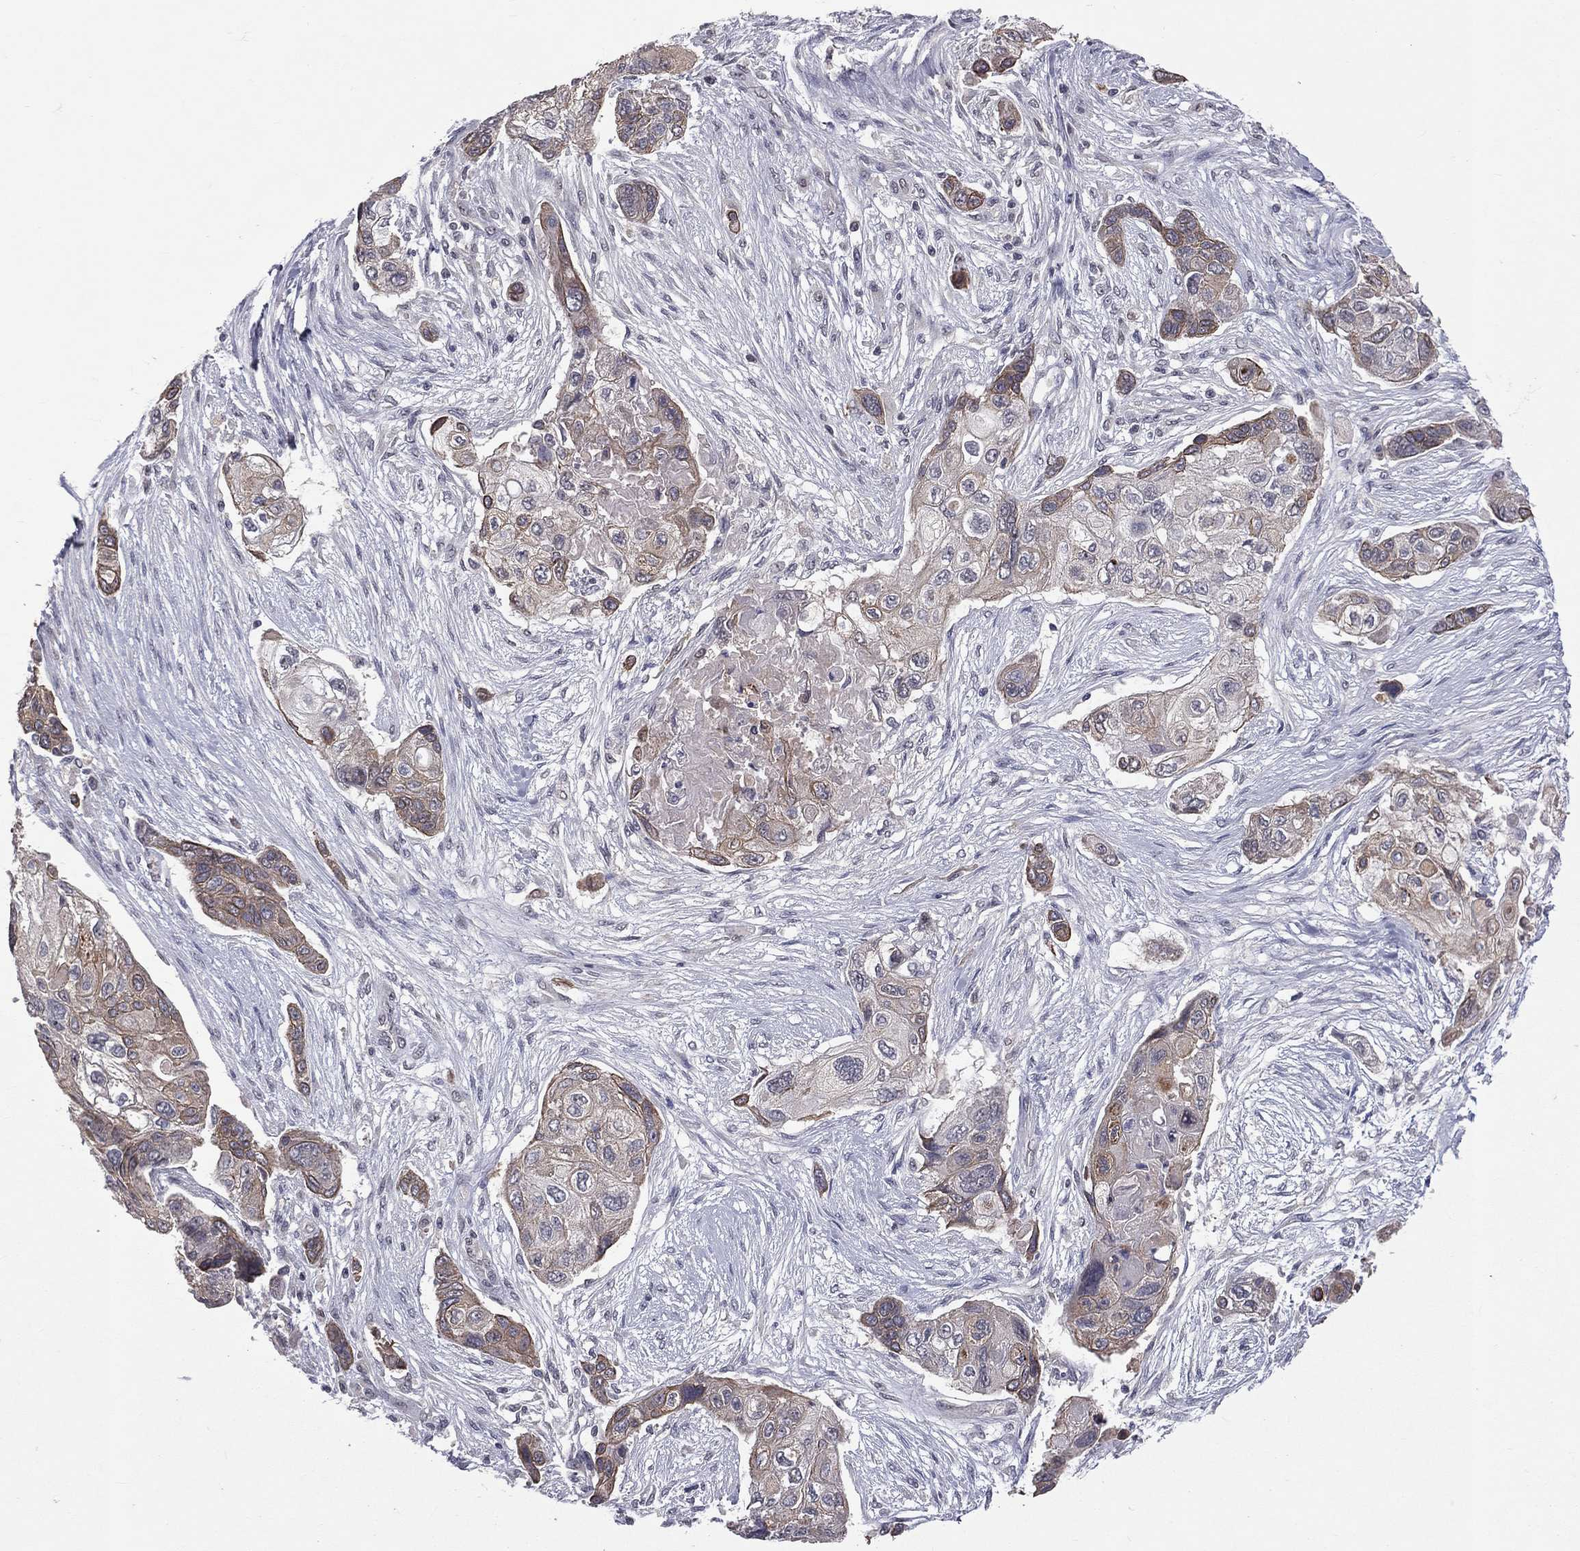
{"staining": {"intensity": "weak", "quantity": "25%-75%", "location": "cytoplasmic/membranous"}, "tissue": "lung cancer", "cell_type": "Tumor cells", "image_type": "cancer", "snomed": [{"axis": "morphology", "description": "Squamous cell carcinoma, NOS"}, {"axis": "topography", "description": "Lung"}], "caption": "Approximately 25%-75% of tumor cells in lung squamous cell carcinoma display weak cytoplasmic/membranous protein expression as visualized by brown immunohistochemical staining.", "gene": "DSG4", "patient": {"sex": "male", "age": 69}}